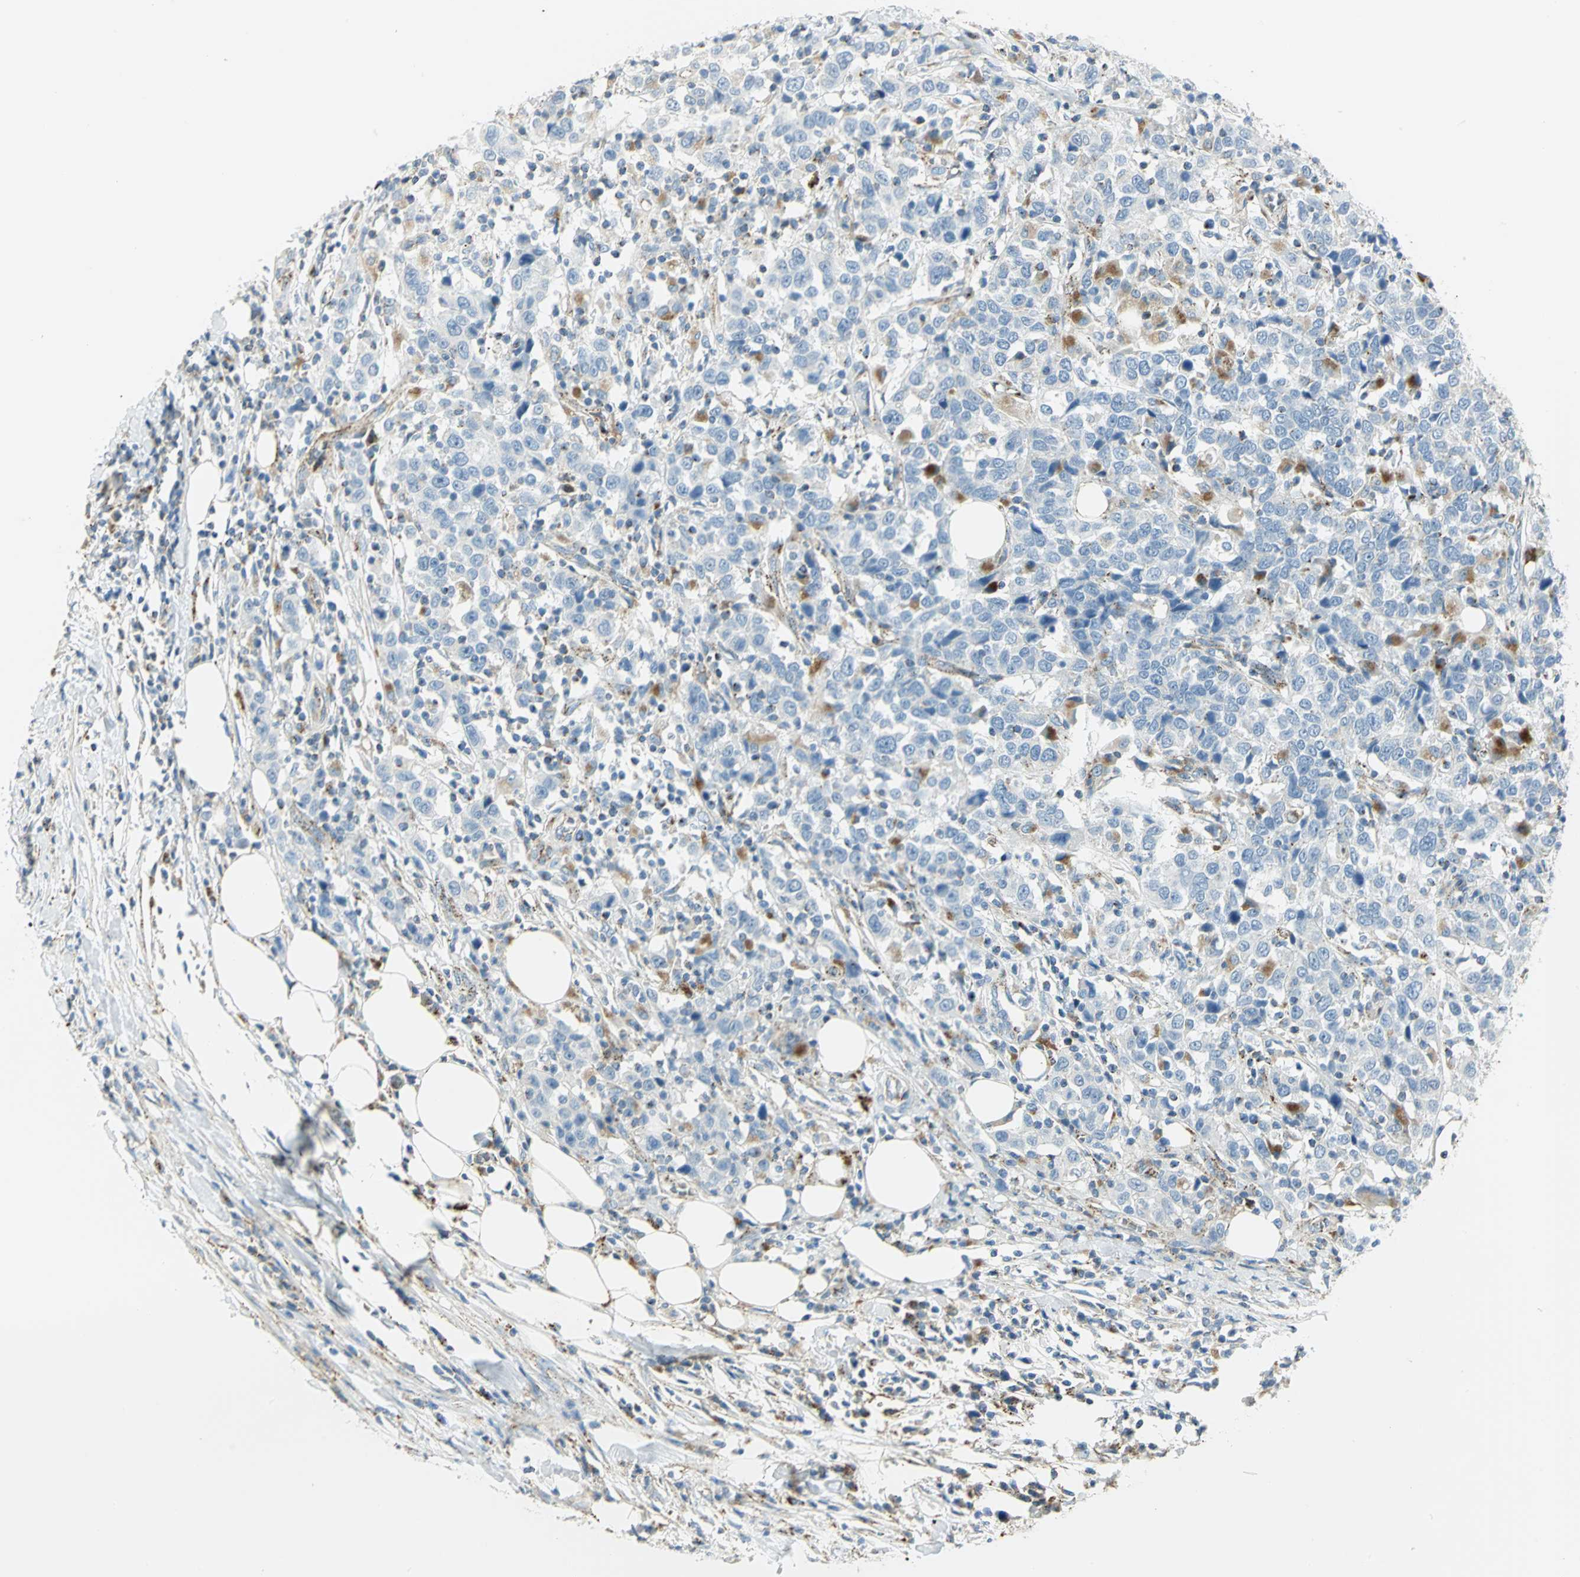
{"staining": {"intensity": "weak", "quantity": "<25%", "location": "cytoplasmic/membranous"}, "tissue": "urothelial cancer", "cell_type": "Tumor cells", "image_type": "cancer", "snomed": [{"axis": "morphology", "description": "Urothelial carcinoma, High grade"}, {"axis": "topography", "description": "Urinary bladder"}], "caption": "The immunohistochemistry micrograph has no significant positivity in tumor cells of urothelial cancer tissue.", "gene": "ARSA", "patient": {"sex": "male", "age": 61}}